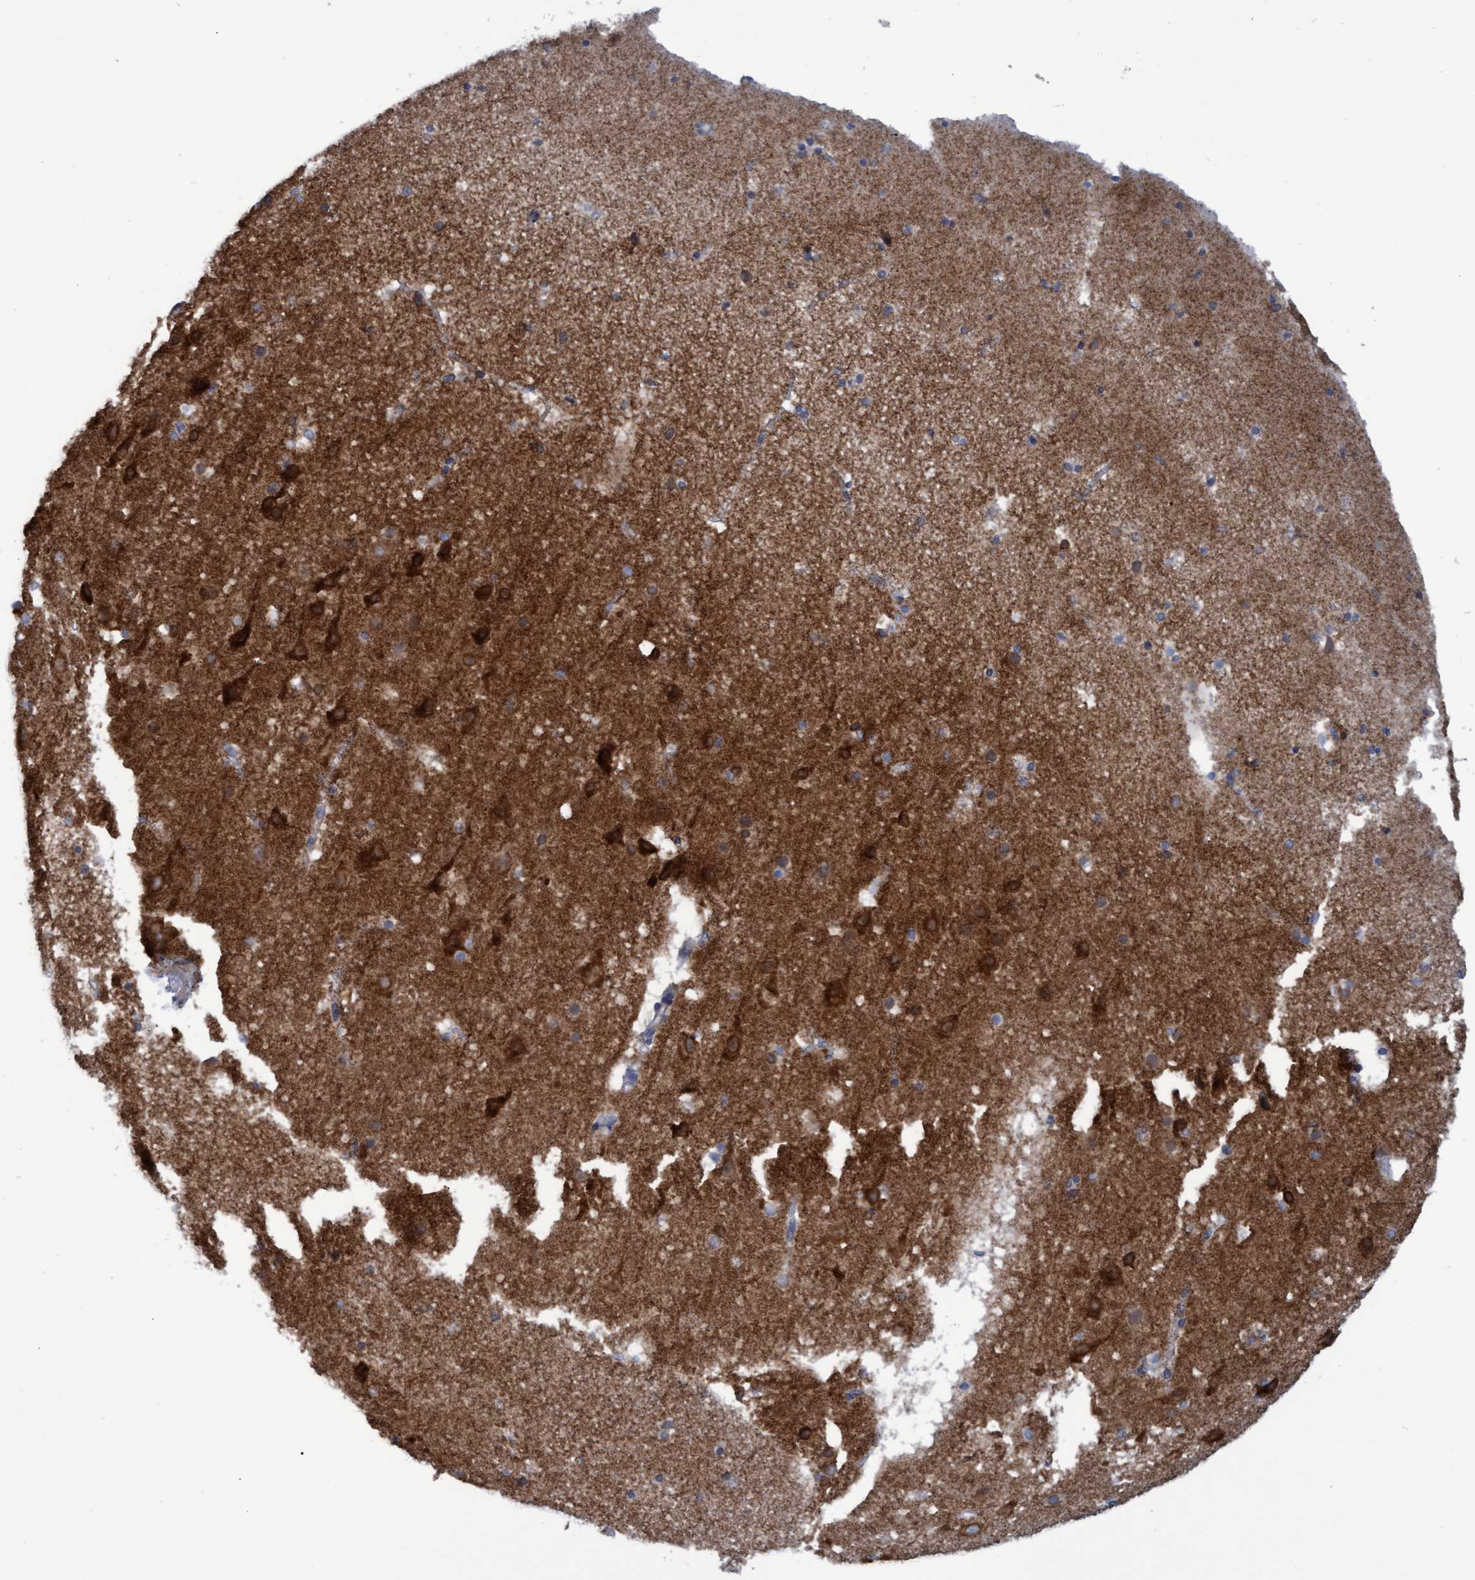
{"staining": {"intensity": "negative", "quantity": "none", "location": "none"}, "tissue": "cerebral cortex", "cell_type": "Endothelial cells", "image_type": "normal", "snomed": [{"axis": "morphology", "description": "Normal tissue, NOS"}, {"axis": "topography", "description": "Cerebral cortex"}], "caption": "Endothelial cells show no significant protein positivity in benign cerebral cortex. (Immunohistochemistry (ihc), brightfield microscopy, high magnification).", "gene": "SSTR3", "patient": {"sex": "male", "age": 45}}